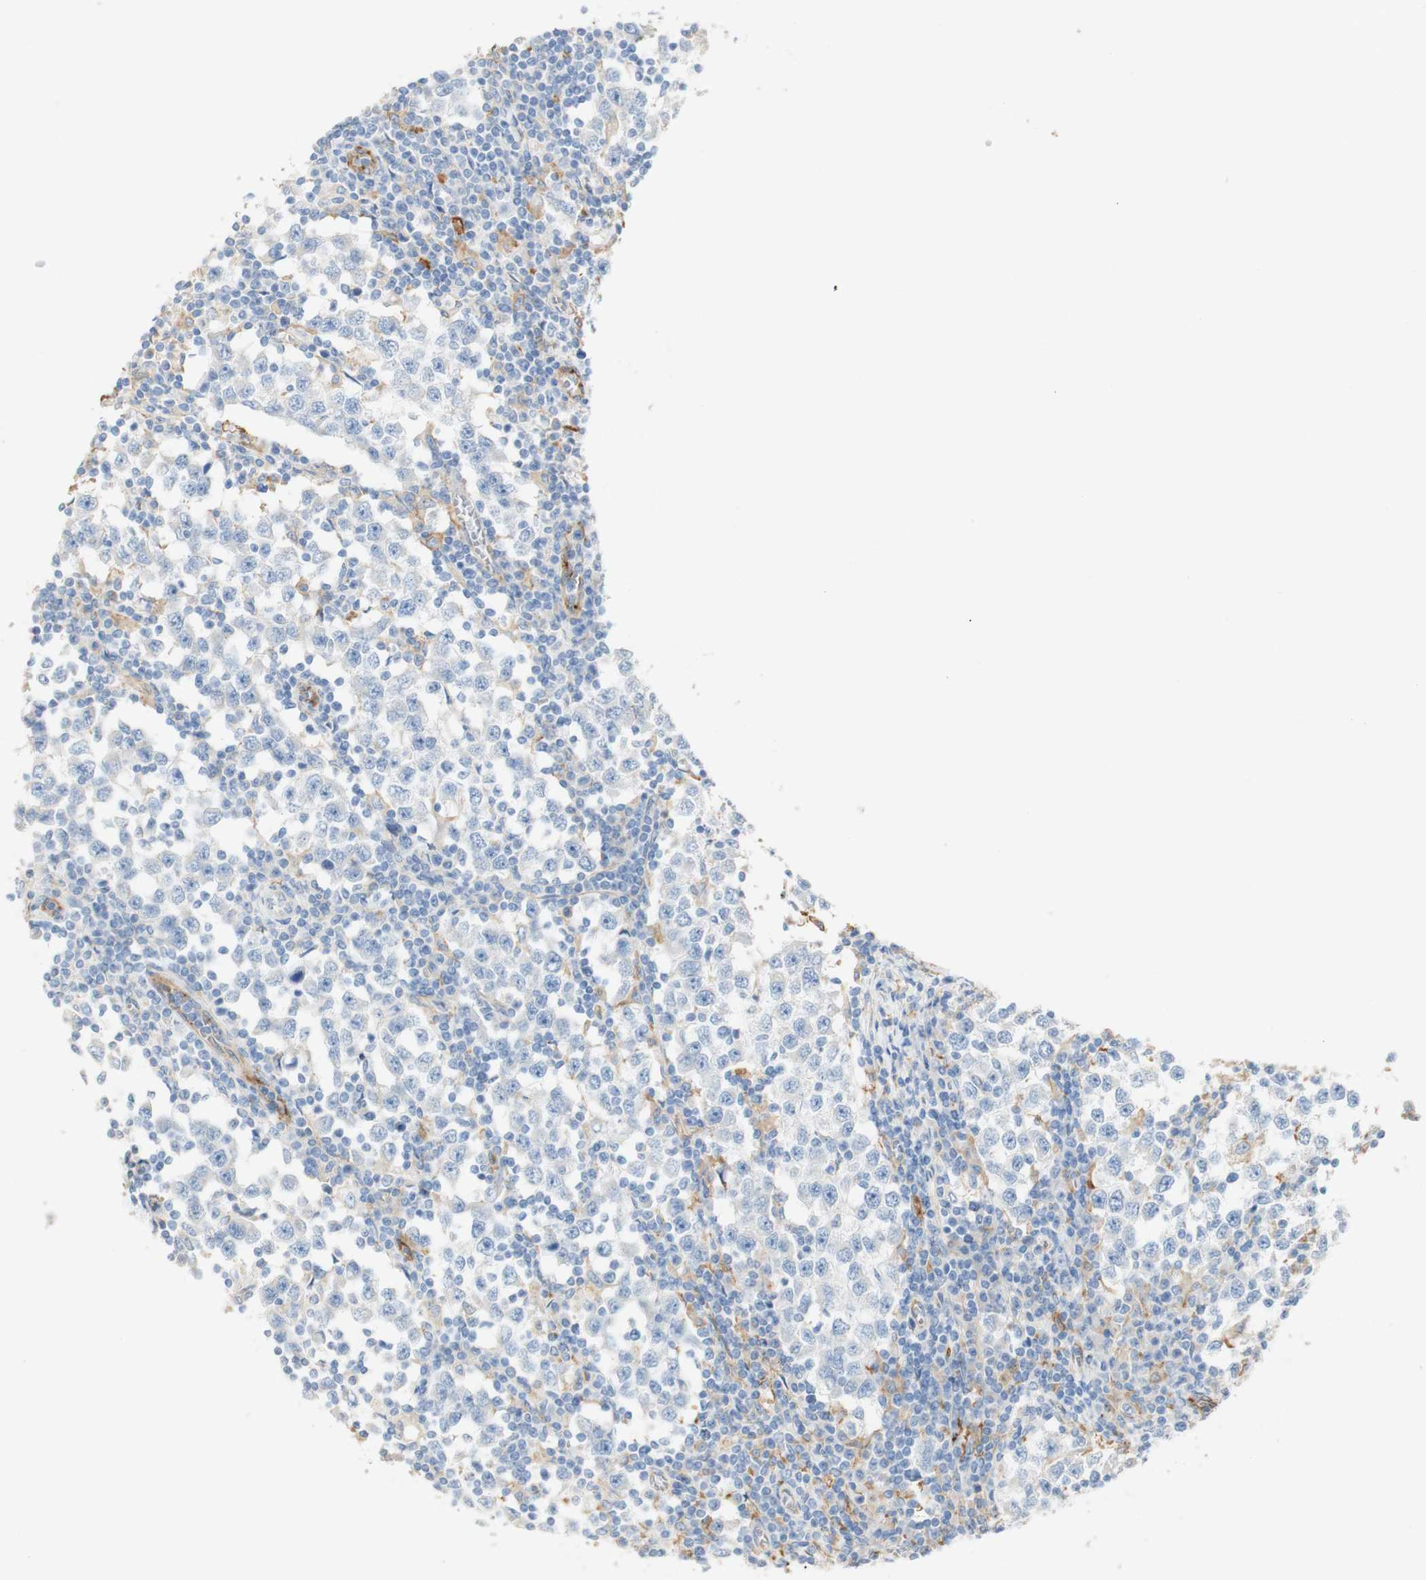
{"staining": {"intensity": "negative", "quantity": "none", "location": "none"}, "tissue": "testis cancer", "cell_type": "Tumor cells", "image_type": "cancer", "snomed": [{"axis": "morphology", "description": "Seminoma, NOS"}, {"axis": "topography", "description": "Testis"}], "caption": "An immunohistochemistry (IHC) histopathology image of testis cancer is shown. There is no staining in tumor cells of testis cancer.", "gene": "FCGRT", "patient": {"sex": "male", "age": 65}}